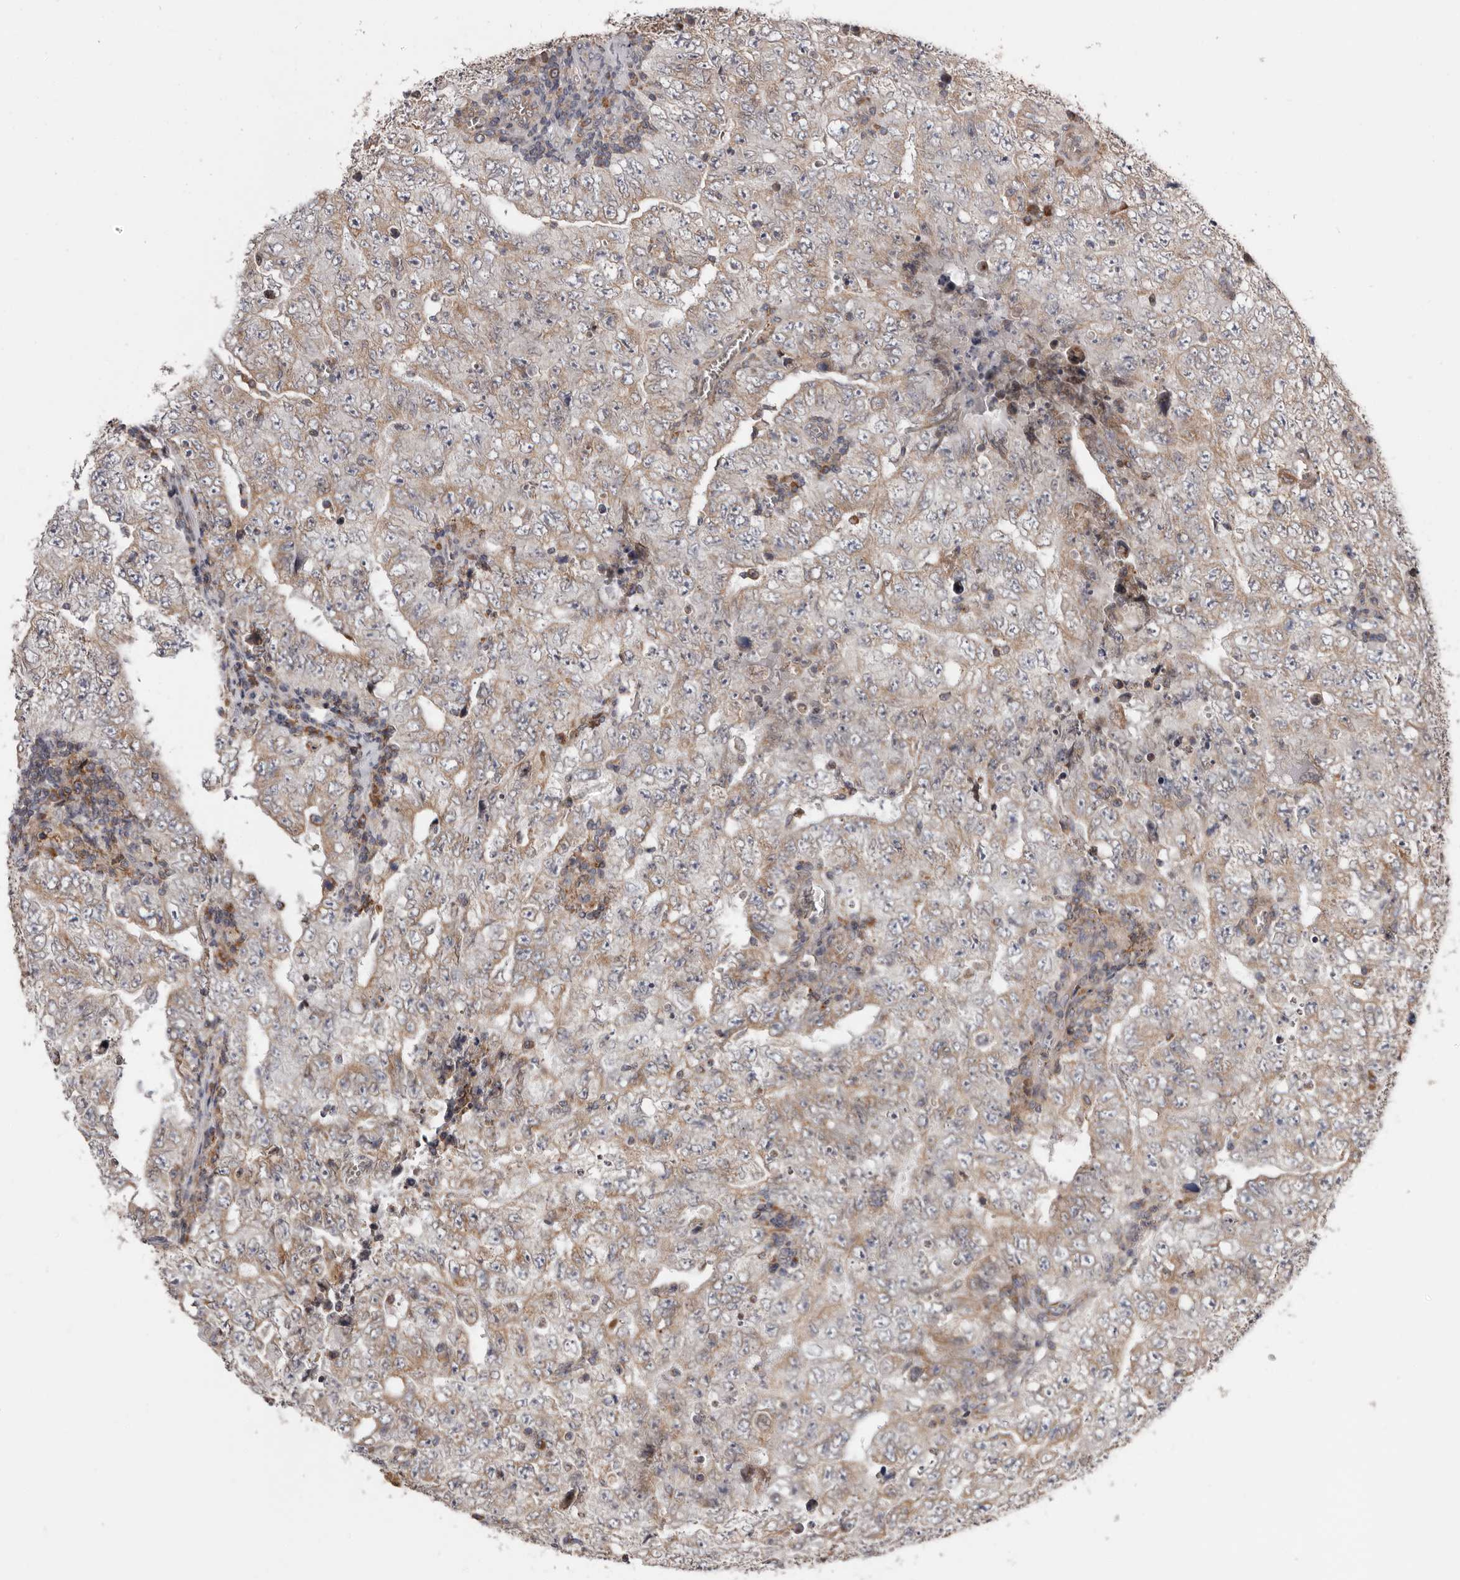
{"staining": {"intensity": "moderate", "quantity": ">75%", "location": "cytoplasmic/membranous"}, "tissue": "testis cancer", "cell_type": "Tumor cells", "image_type": "cancer", "snomed": [{"axis": "morphology", "description": "Carcinoma, Embryonal, NOS"}, {"axis": "topography", "description": "Testis"}], "caption": "IHC (DAB (3,3'-diaminobenzidine)) staining of human embryonal carcinoma (testis) reveals moderate cytoplasmic/membranous protein staining in approximately >75% of tumor cells.", "gene": "TMUB1", "patient": {"sex": "male", "age": 26}}